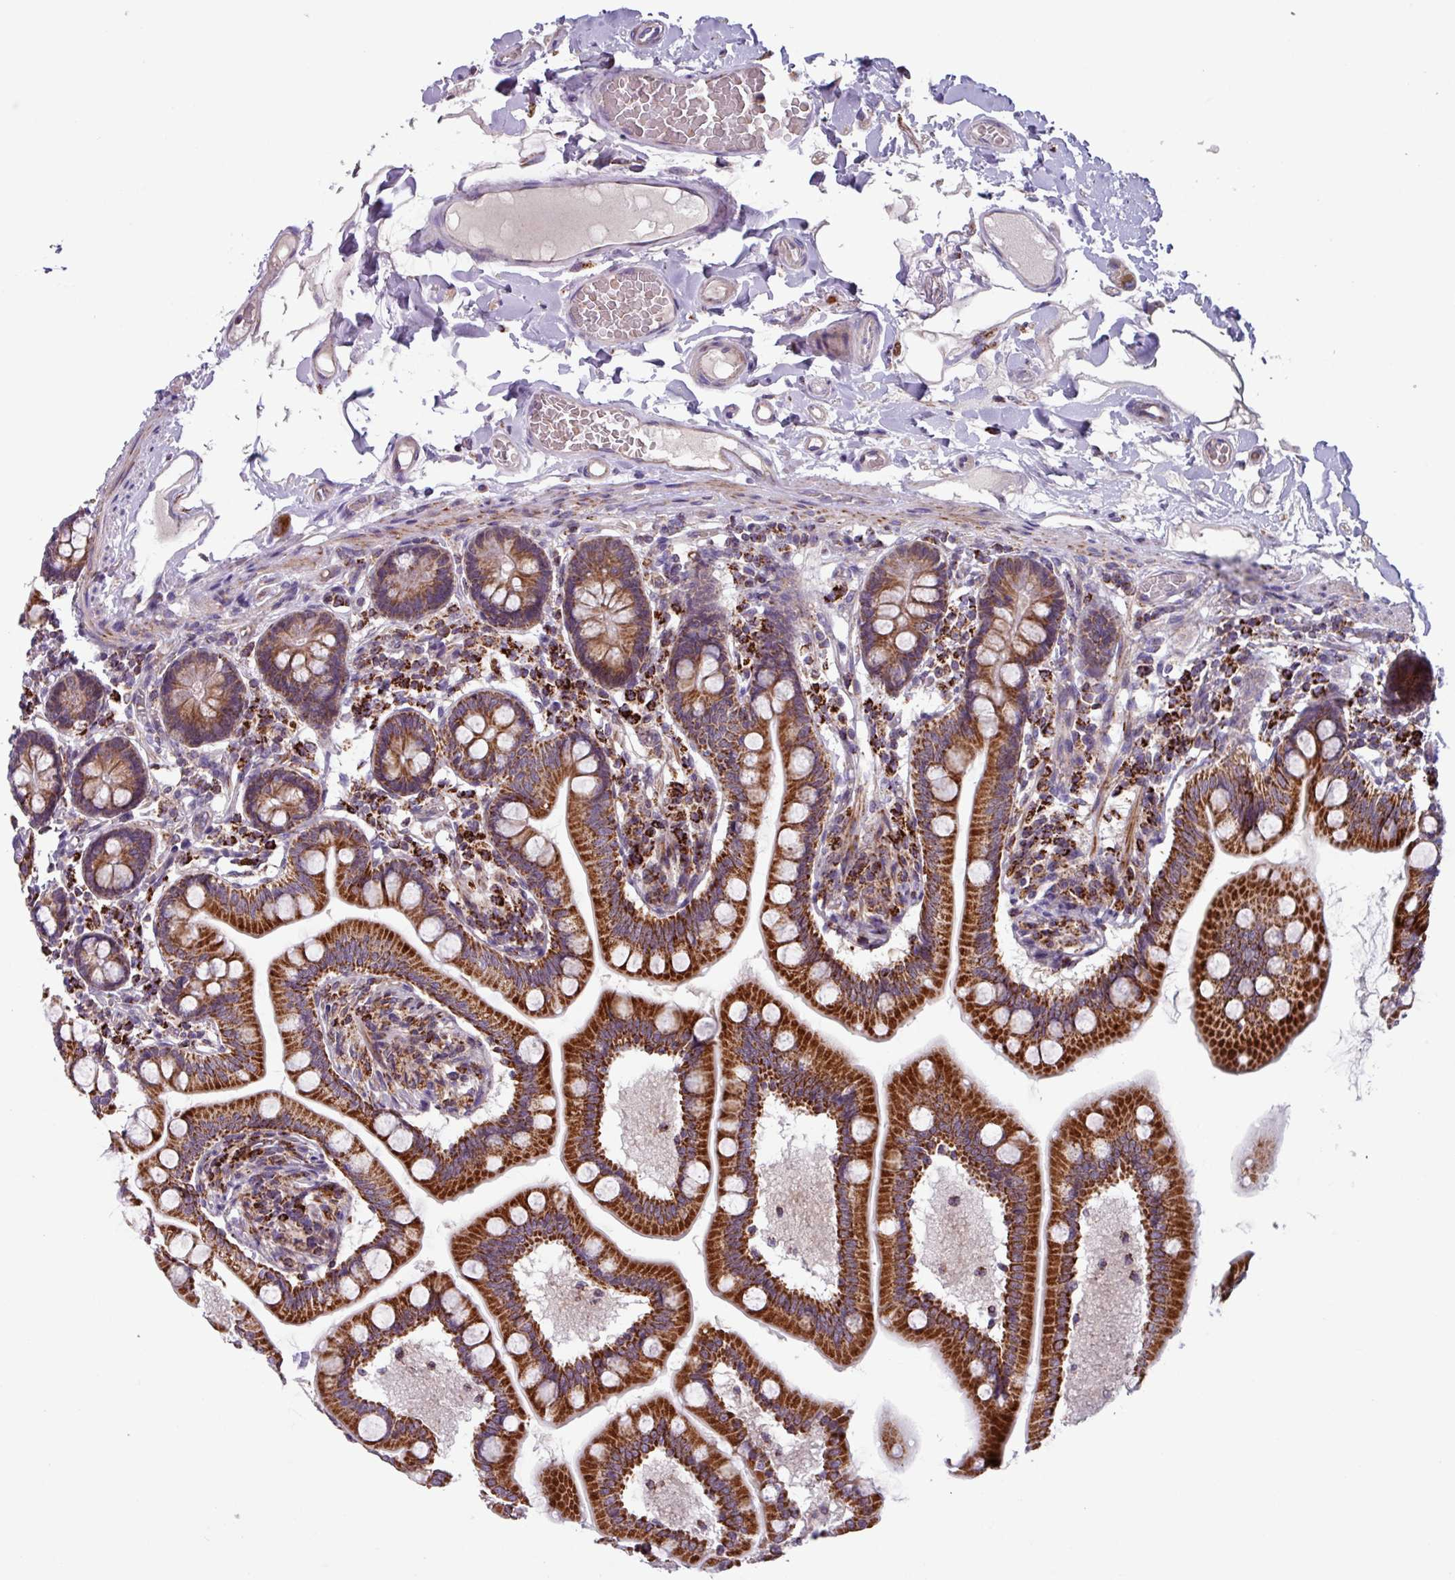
{"staining": {"intensity": "strong", "quantity": ">75%", "location": "cytoplasmic/membranous"}, "tissue": "small intestine", "cell_type": "Glandular cells", "image_type": "normal", "snomed": [{"axis": "morphology", "description": "Normal tissue, NOS"}, {"axis": "topography", "description": "Small intestine"}], "caption": "Protein expression analysis of unremarkable human small intestine reveals strong cytoplasmic/membranous expression in about >75% of glandular cells.", "gene": "AKIRIN1", "patient": {"sex": "female", "age": 64}}